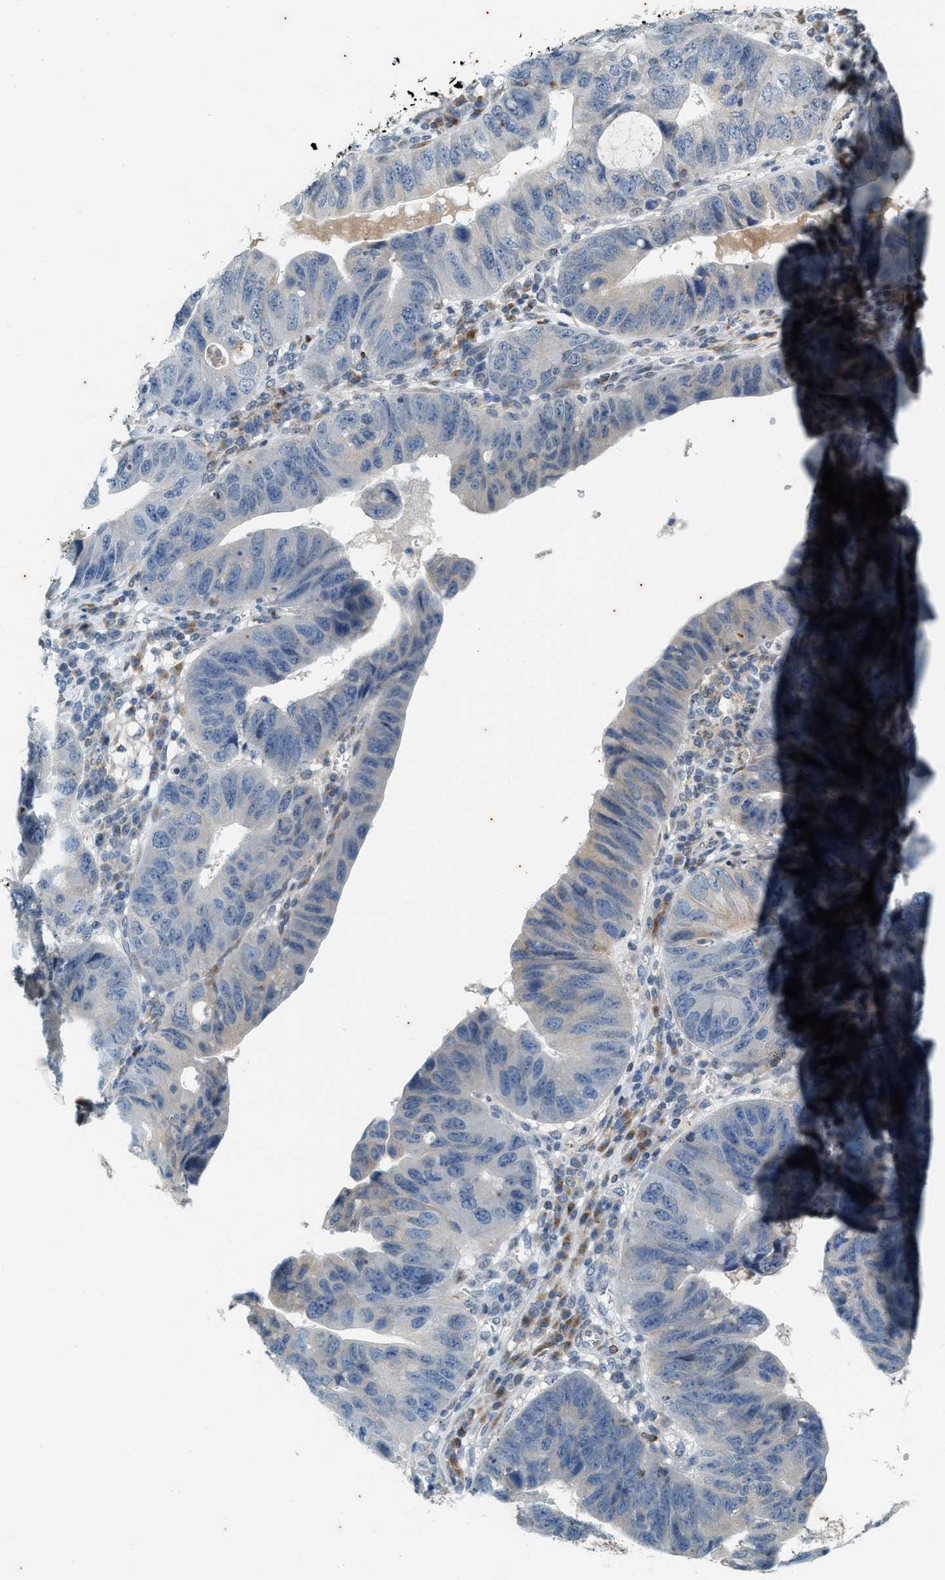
{"staining": {"intensity": "moderate", "quantity": "<25%", "location": "cytoplasmic/membranous"}, "tissue": "stomach cancer", "cell_type": "Tumor cells", "image_type": "cancer", "snomed": [{"axis": "morphology", "description": "Adenocarcinoma, NOS"}, {"axis": "topography", "description": "Stomach"}], "caption": "An IHC photomicrograph of tumor tissue is shown. Protein staining in brown shows moderate cytoplasmic/membranous positivity in adenocarcinoma (stomach) within tumor cells.", "gene": "CHPF2", "patient": {"sex": "male", "age": 59}}